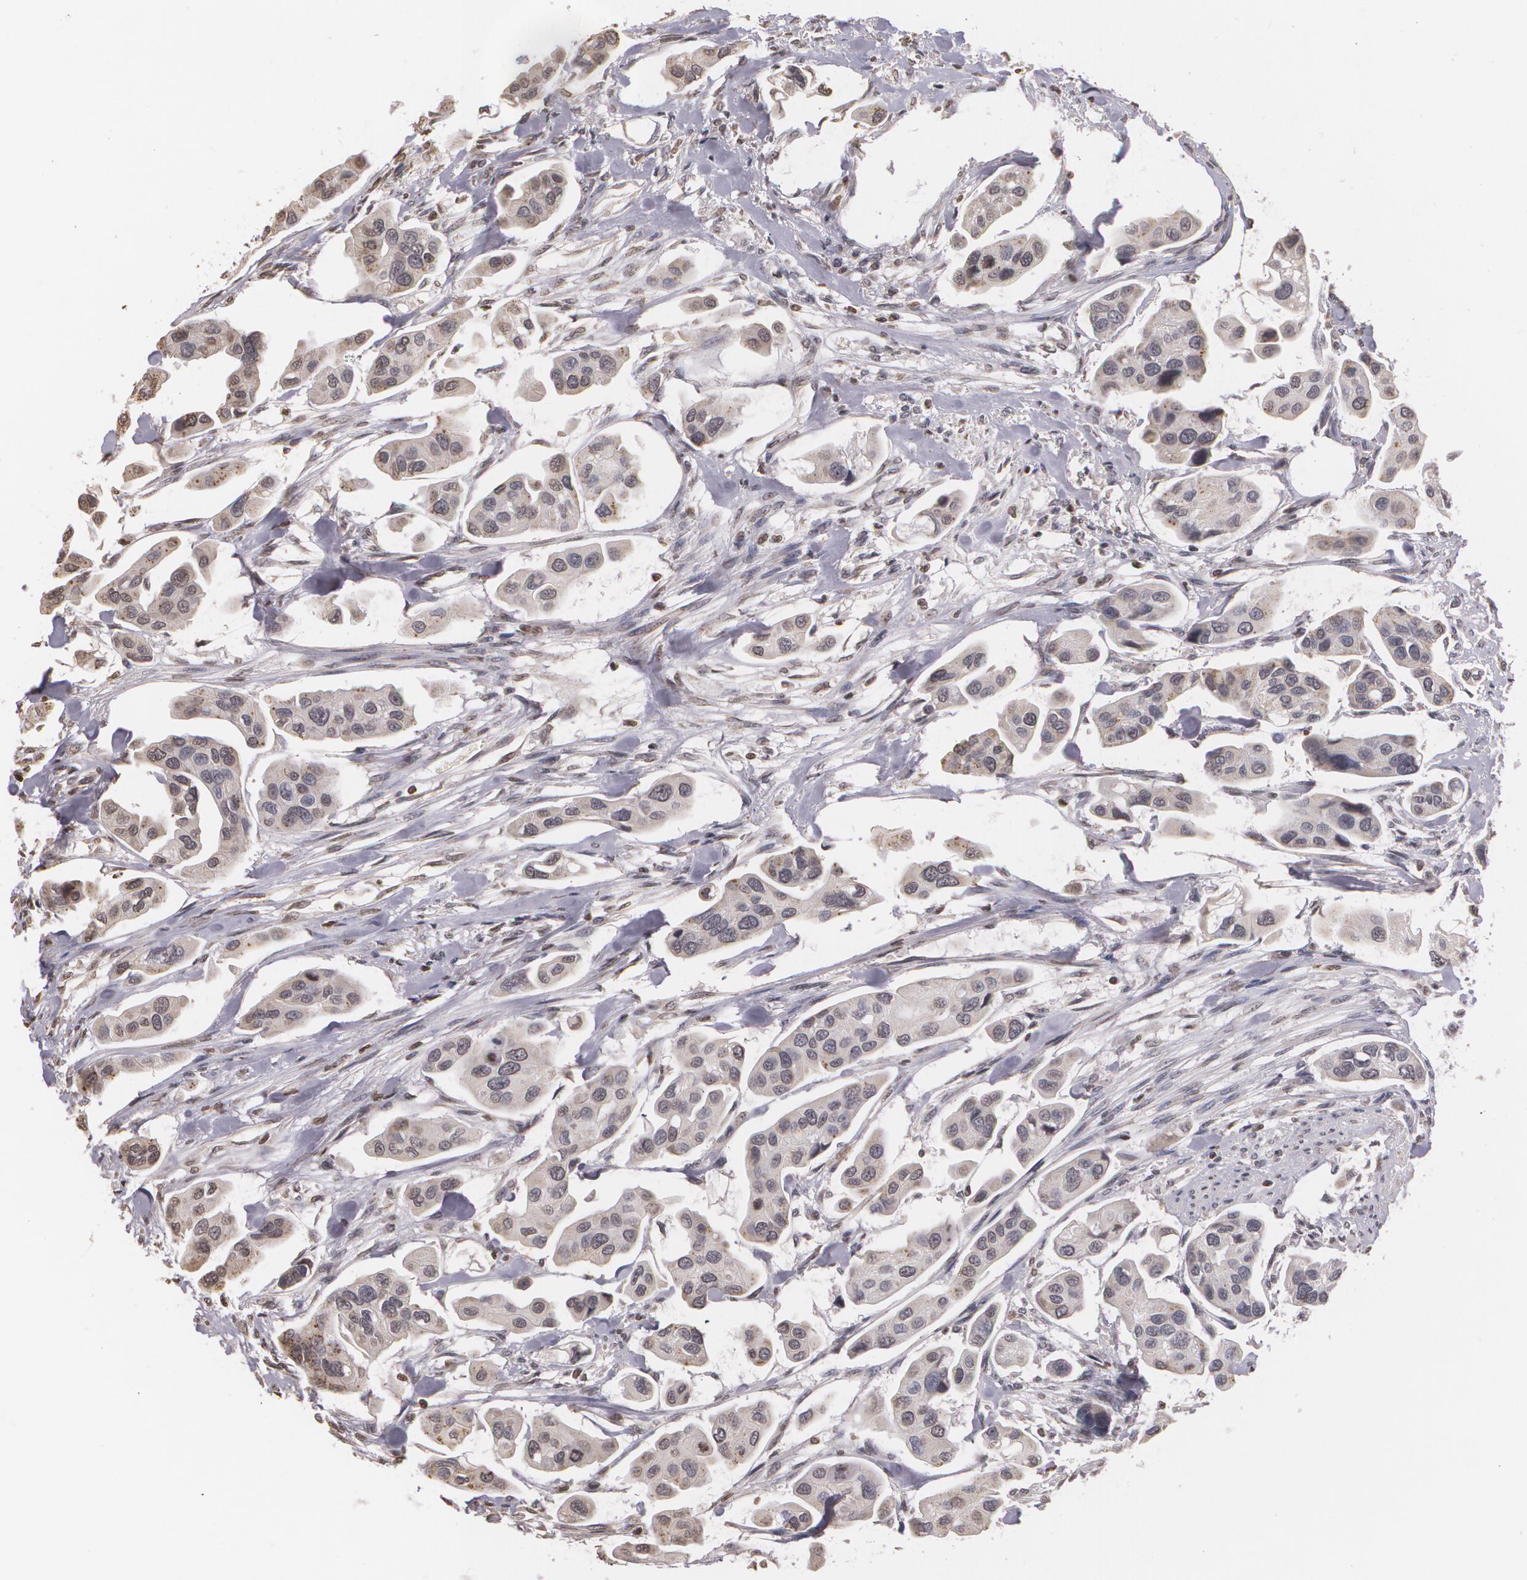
{"staining": {"intensity": "weak", "quantity": "<25%", "location": "cytoplasmic/membranous"}, "tissue": "urothelial cancer", "cell_type": "Tumor cells", "image_type": "cancer", "snomed": [{"axis": "morphology", "description": "Adenocarcinoma, NOS"}, {"axis": "topography", "description": "Urinary bladder"}], "caption": "A high-resolution histopathology image shows IHC staining of urothelial cancer, which reveals no significant staining in tumor cells. (Stains: DAB IHC with hematoxylin counter stain, Microscopy: brightfield microscopy at high magnification).", "gene": "THRB", "patient": {"sex": "male", "age": 61}}